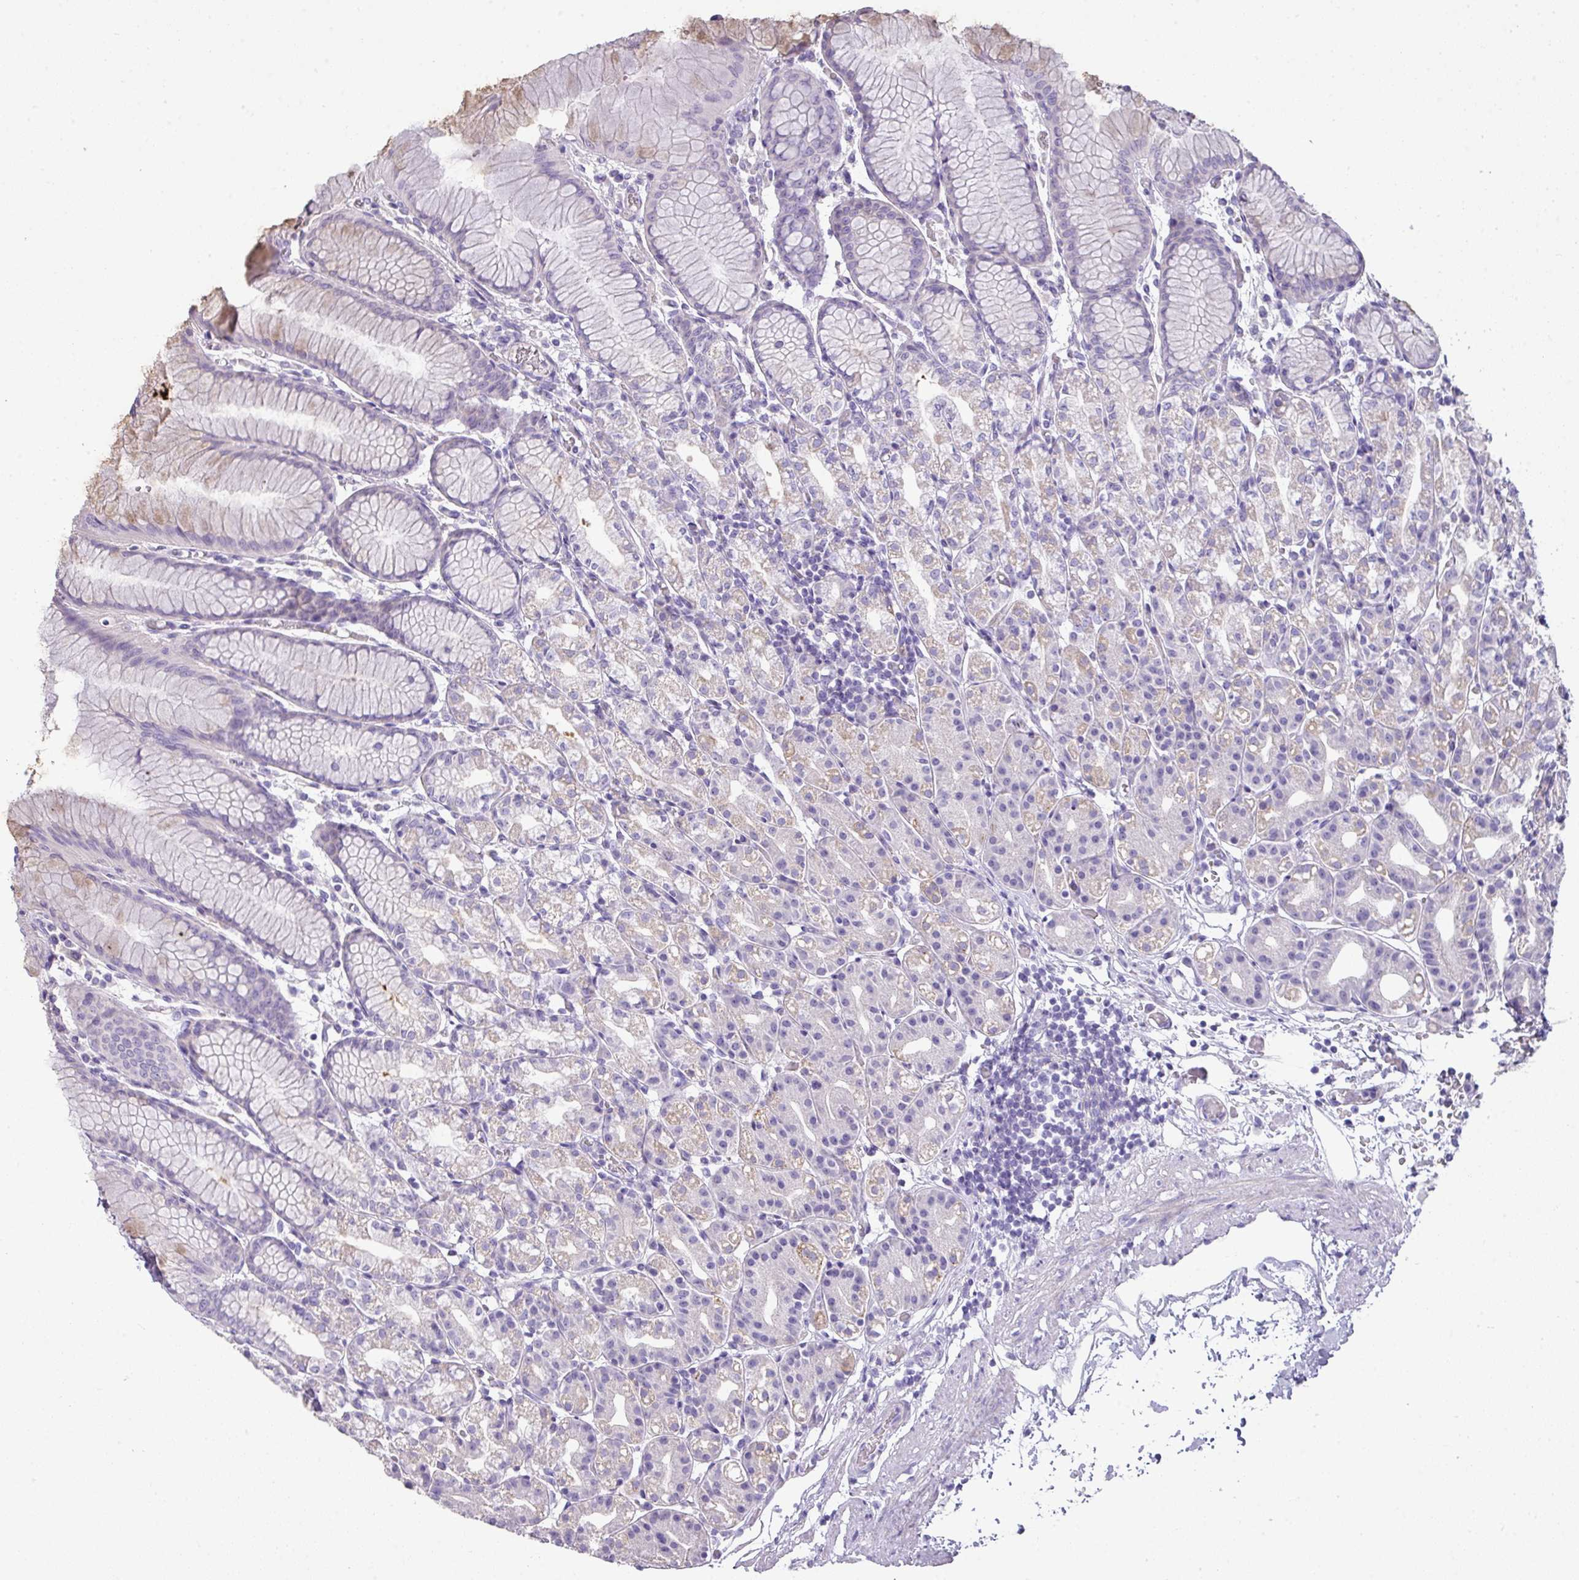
{"staining": {"intensity": "weak", "quantity": "25%-75%", "location": "cytoplasmic/membranous"}, "tissue": "stomach", "cell_type": "Glandular cells", "image_type": "normal", "snomed": [{"axis": "morphology", "description": "Normal tissue, NOS"}, {"axis": "topography", "description": "Stomach"}], "caption": "Stomach stained for a protein demonstrates weak cytoplasmic/membranous positivity in glandular cells. (DAB IHC with brightfield microscopy, high magnification).", "gene": "GLI4", "patient": {"sex": "female", "age": 57}}